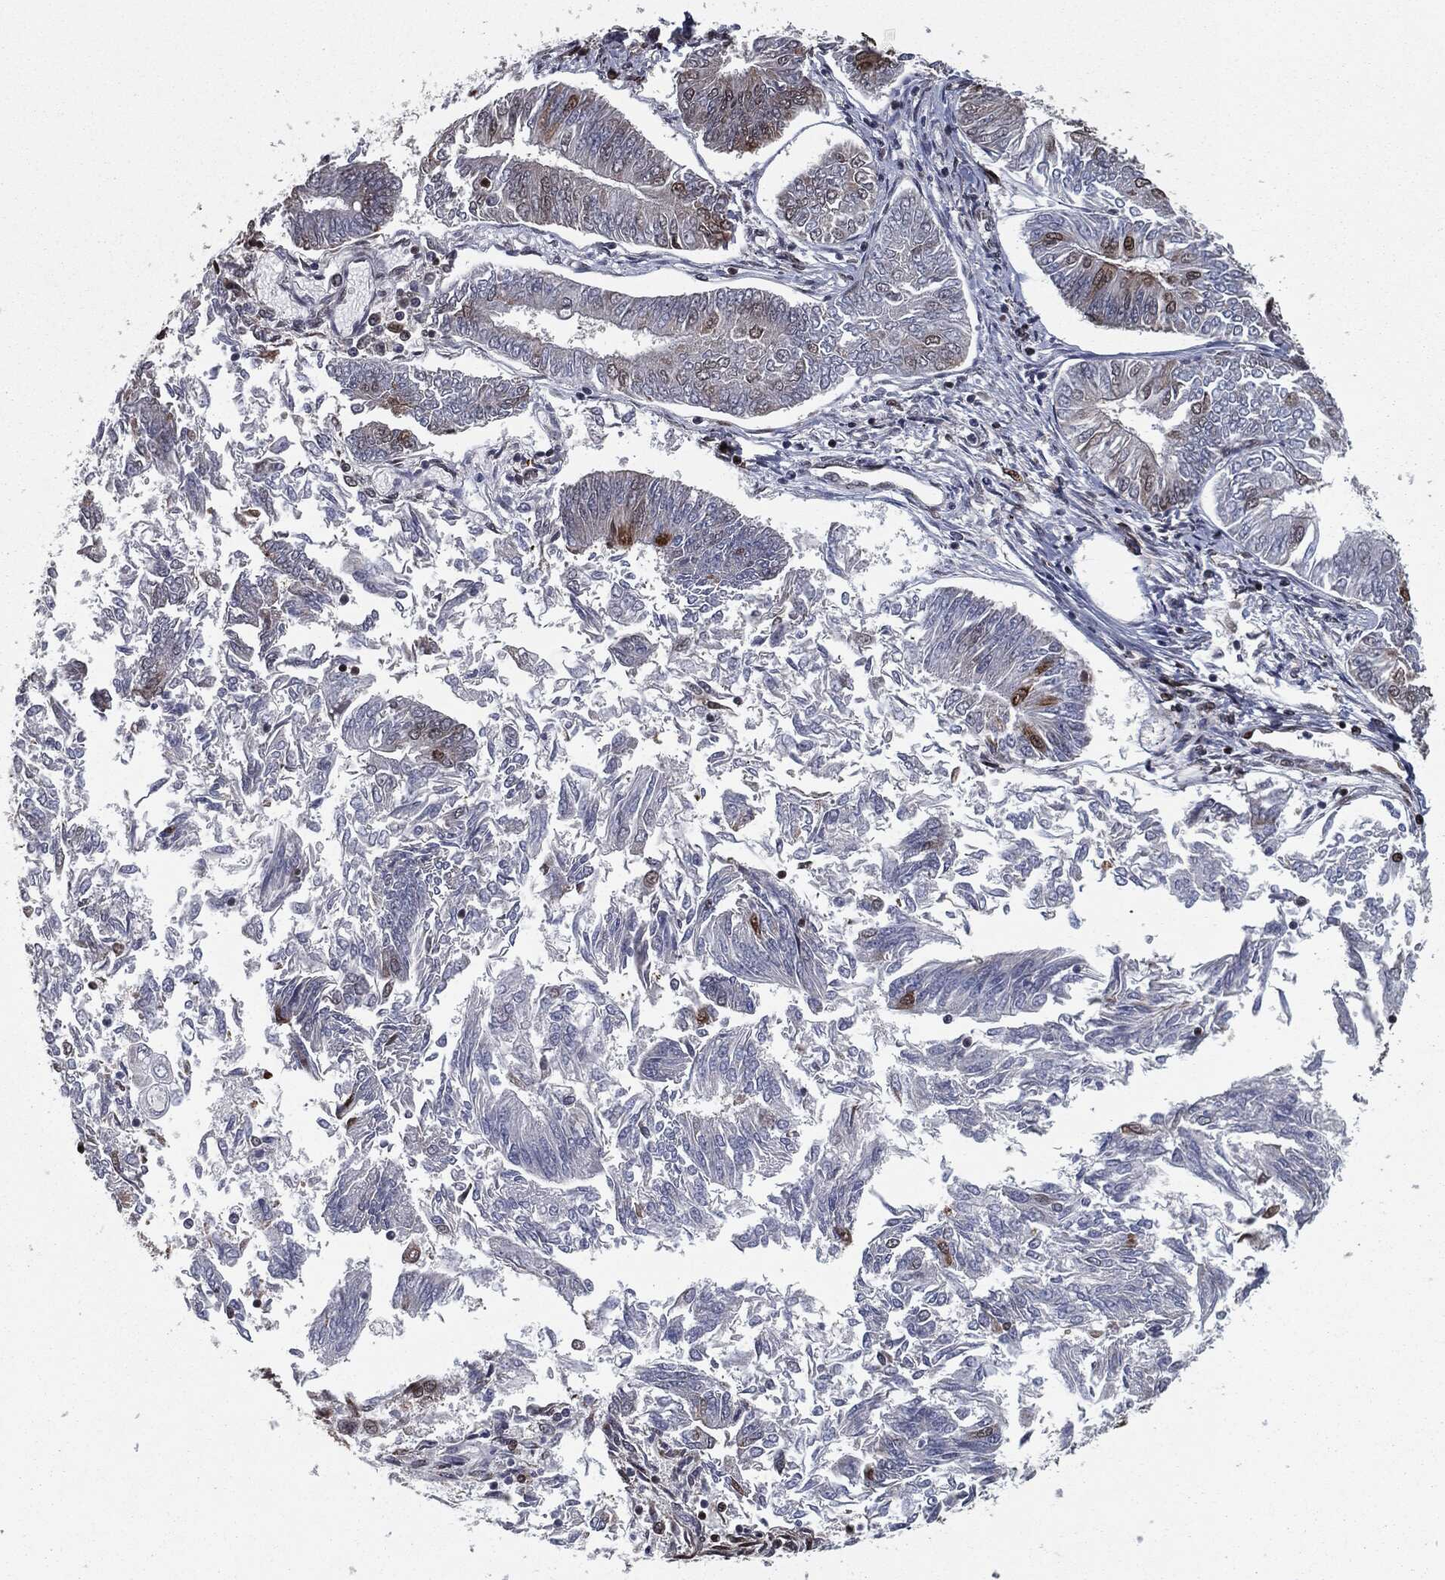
{"staining": {"intensity": "strong", "quantity": "<25%", "location": "cytoplasmic/membranous,nuclear"}, "tissue": "endometrial cancer", "cell_type": "Tumor cells", "image_type": "cancer", "snomed": [{"axis": "morphology", "description": "Adenocarcinoma, NOS"}, {"axis": "topography", "description": "Endometrium"}], "caption": "Endometrial cancer (adenocarcinoma) stained with a brown dye exhibits strong cytoplasmic/membranous and nuclear positive expression in approximately <25% of tumor cells.", "gene": "CHCHD2", "patient": {"sex": "female", "age": 58}}